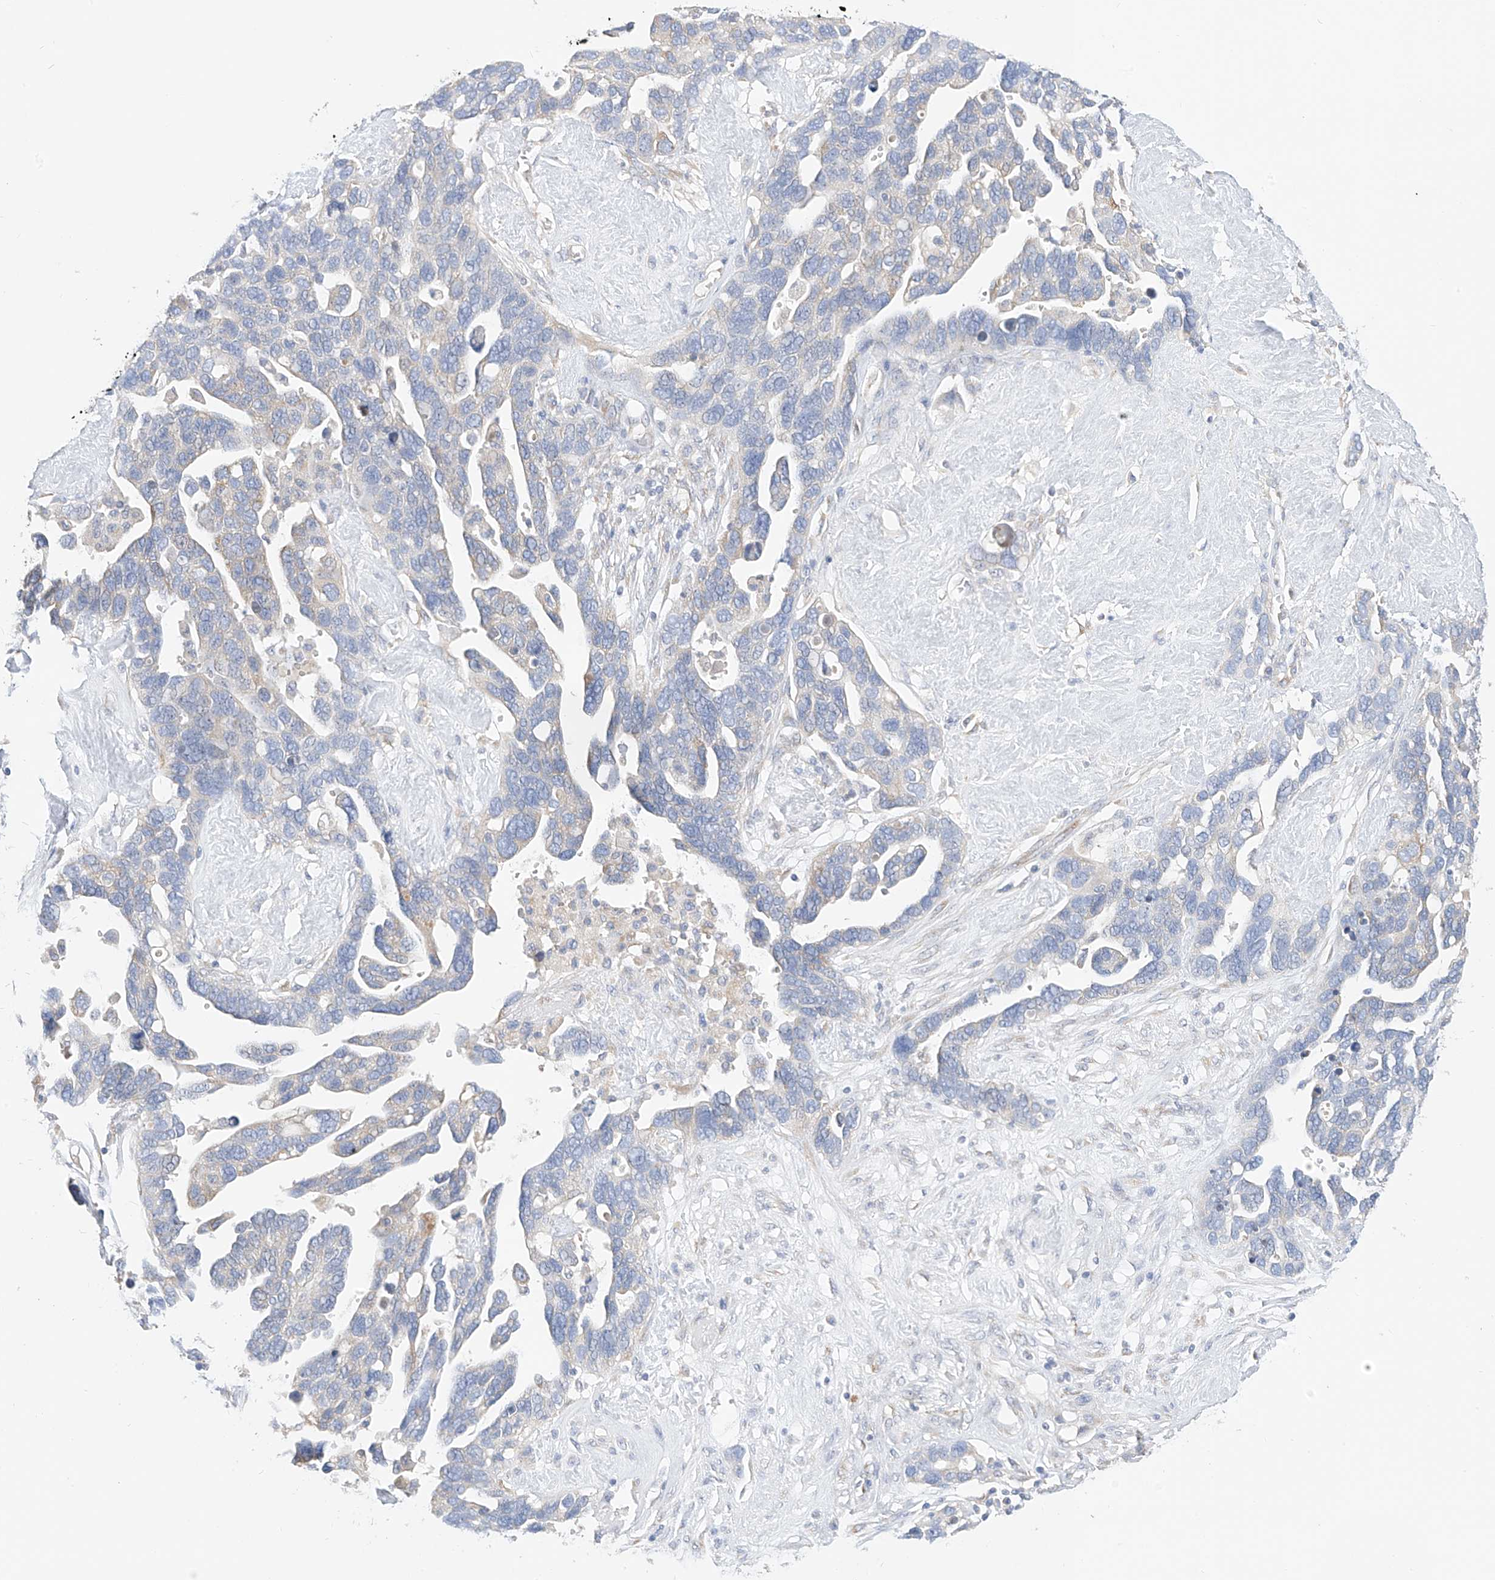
{"staining": {"intensity": "weak", "quantity": "<25%", "location": "cytoplasmic/membranous"}, "tissue": "ovarian cancer", "cell_type": "Tumor cells", "image_type": "cancer", "snomed": [{"axis": "morphology", "description": "Cystadenocarcinoma, serous, NOS"}, {"axis": "topography", "description": "Ovary"}], "caption": "High power microscopy photomicrograph of an IHC micrograph of ovarian cancer, revealing no significant staining in tumor cells.", "gene": "RASA2", "patient": {"sex": "female", "age": 54}}